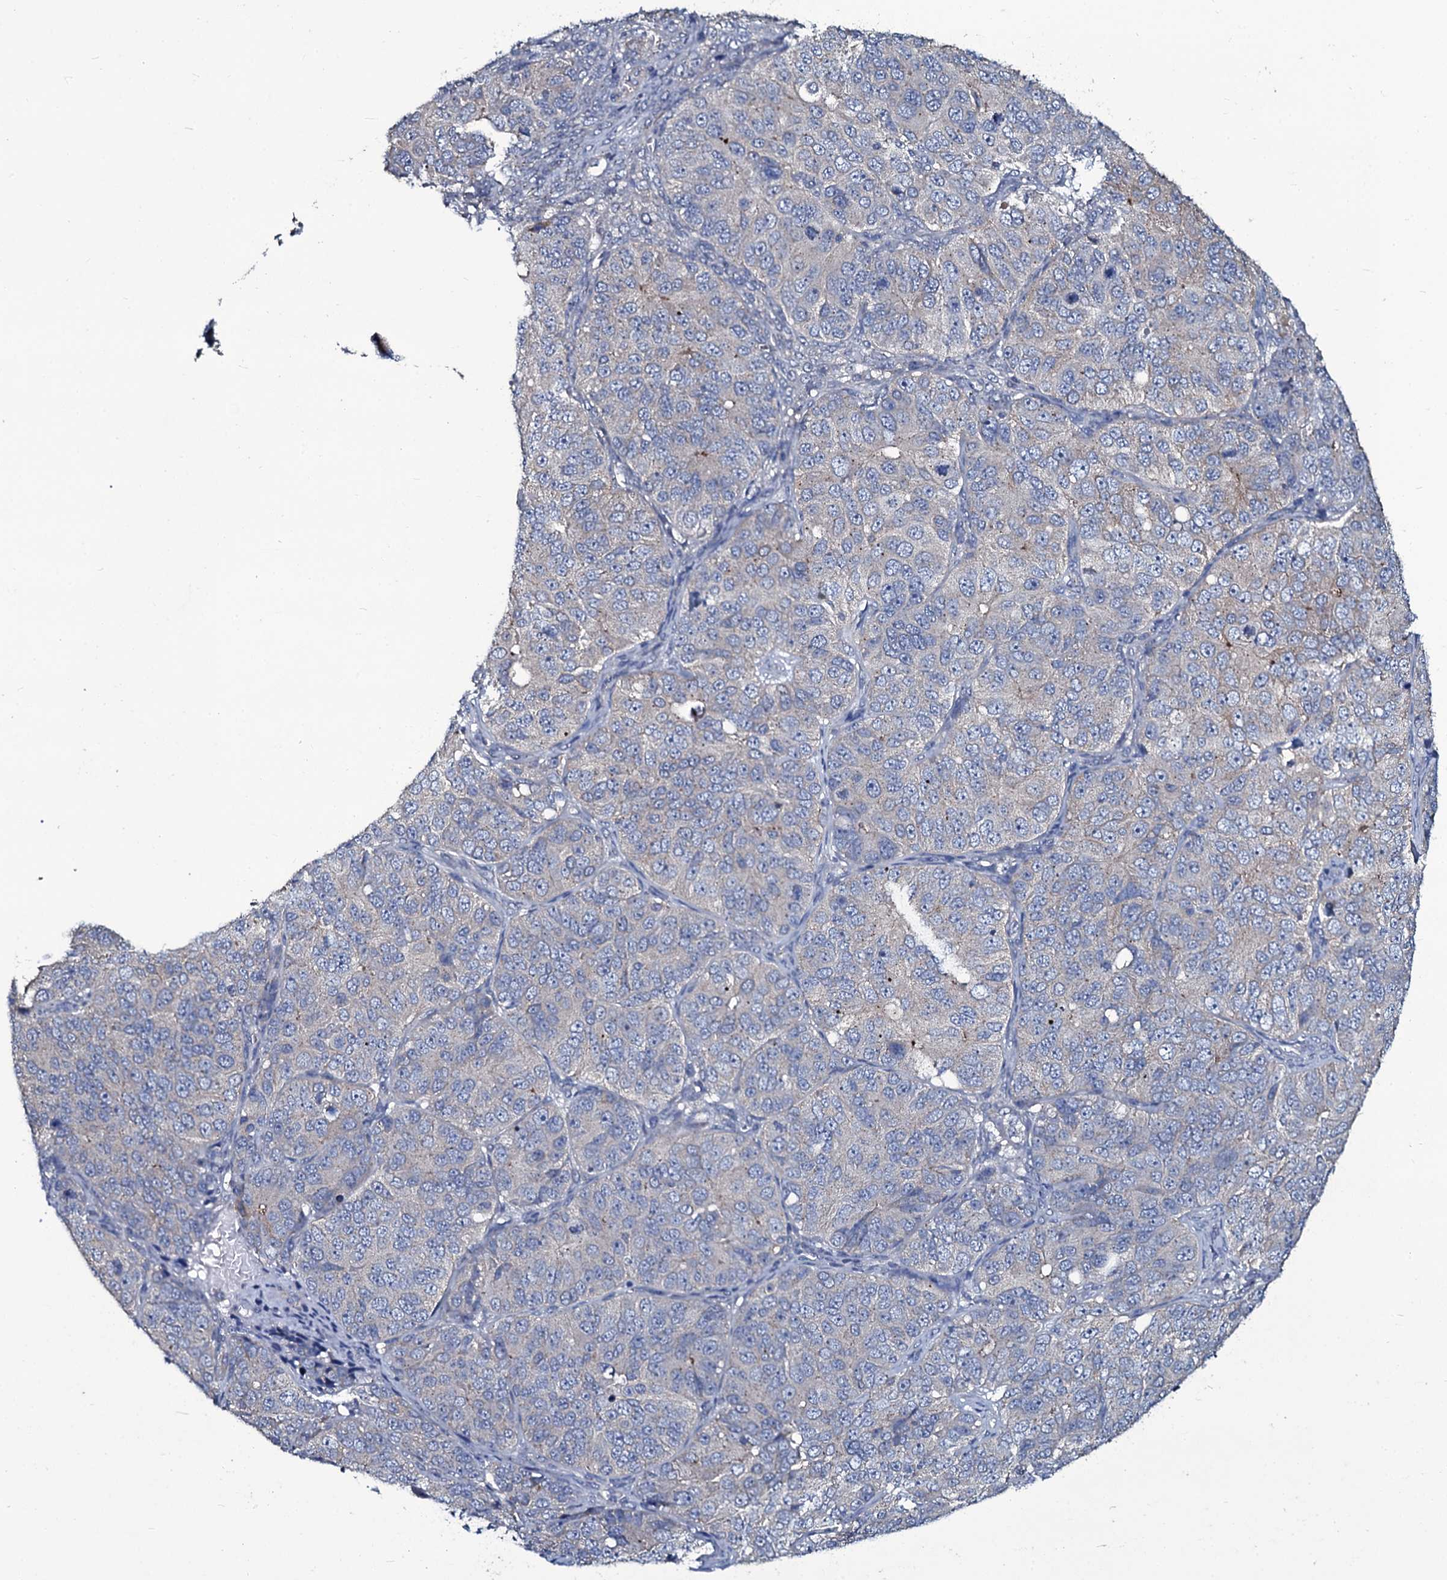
{"staining": {"intensity": "weak", "quantity": "<25%", "location": "cytoplasmic/membranous"}, "tissue": "ovarian cancer", "cell_type": "Tumor cells", "image_type": "cancer", "snomed": [{"axis": "morphology", "description": "Carcinoma, endometroid"}, {"axis": "topography", "description": "Ovary"}], "caption": "Tumor cells show no significant protein staining in ovarian endometroid carcinoma.", "gene": "USPL1", "patient": {"sex": "female", "age": 51}}